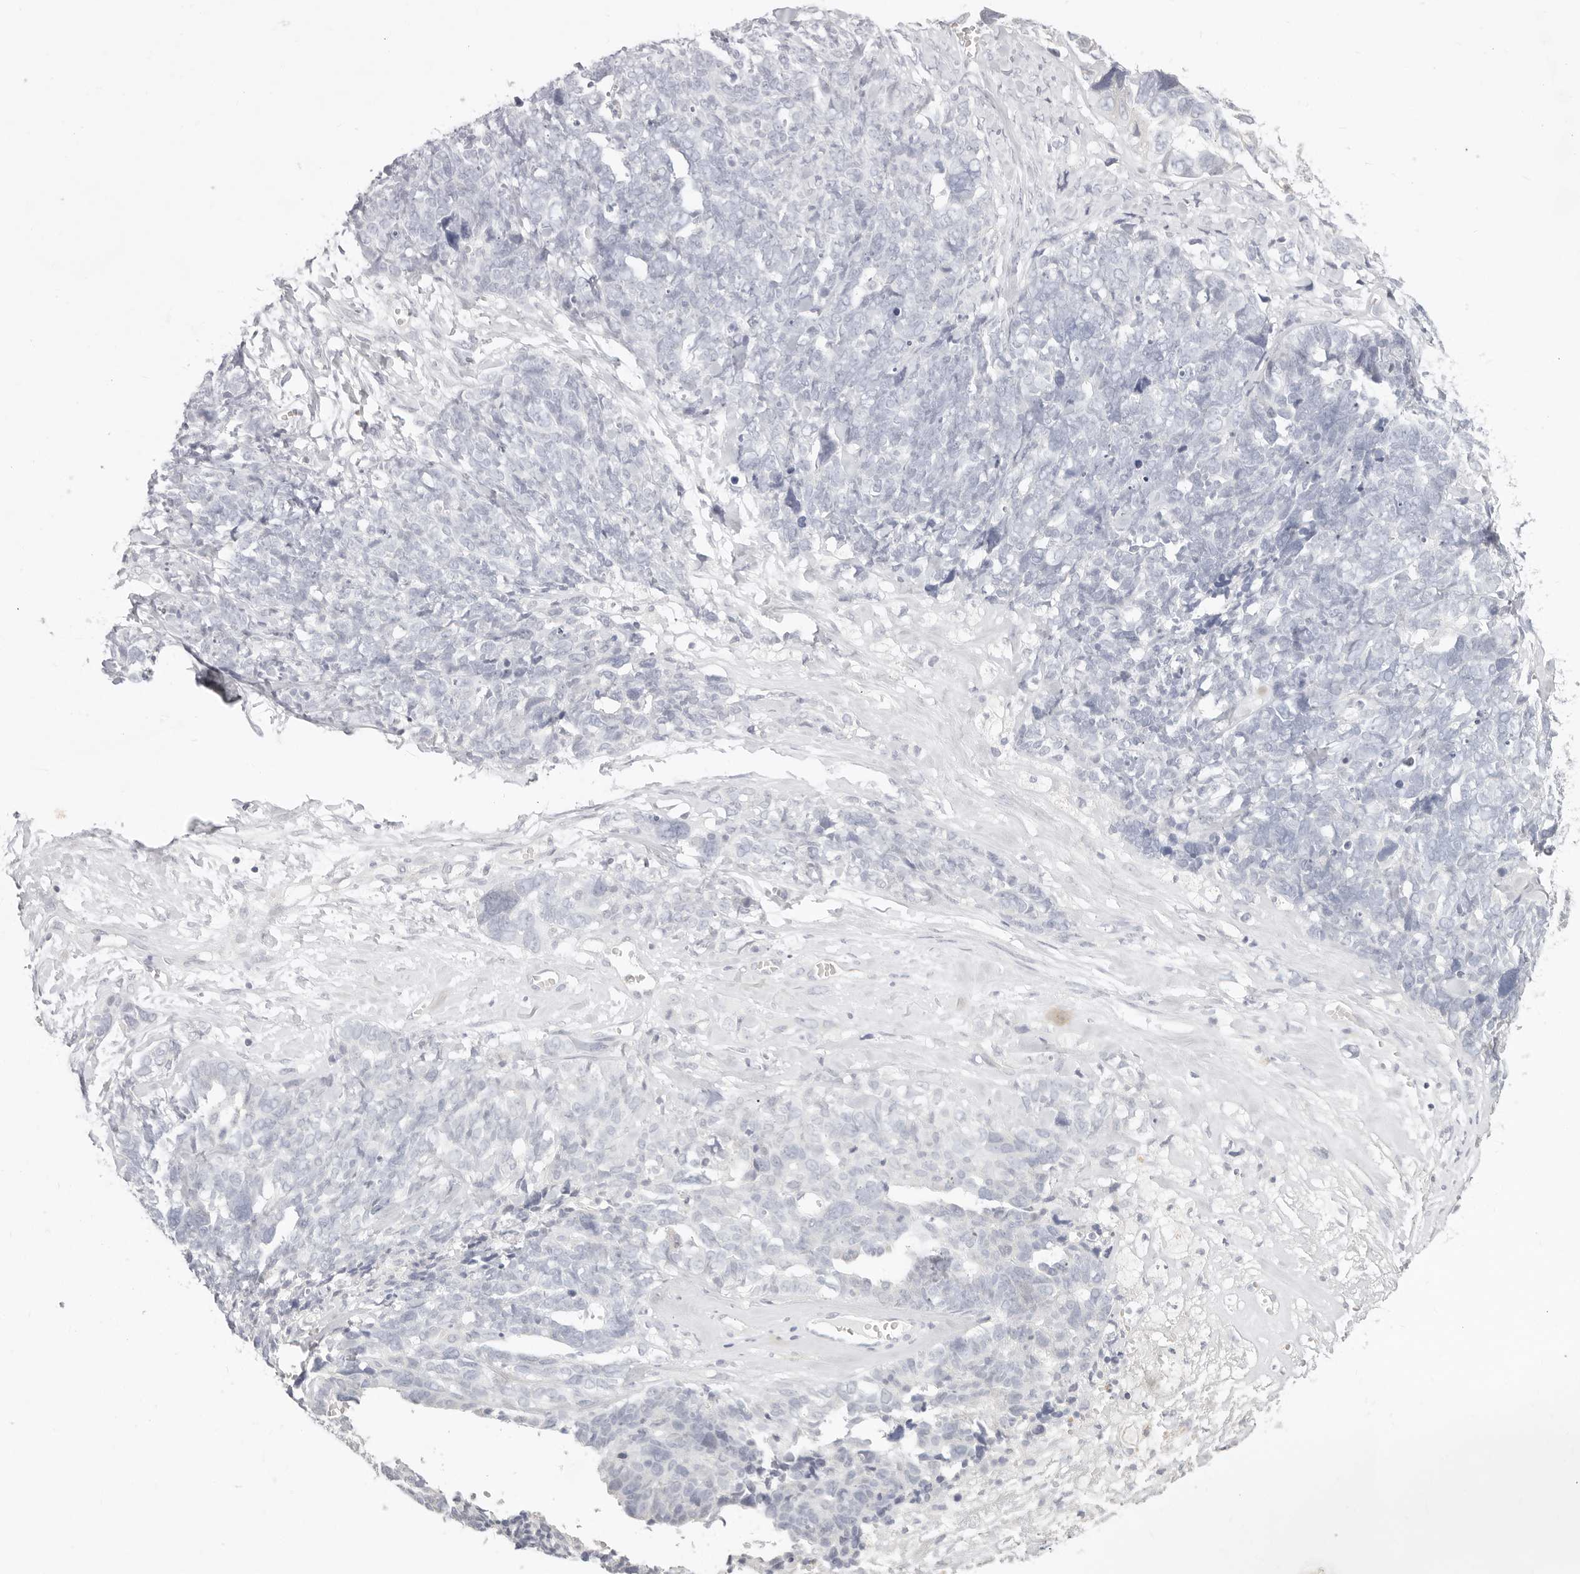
{"staining": {"intensity": "negative", "quantity": "none", "location": "none"}, "tissue": "ovarian cancer", "cell_type": "Tumor cells", "image_type": "cancer", "snomed": [{"axis": "morphology", "description": "Cystadenocarcinoma, serous, NOS"}, {"axis": "topography", "description": "Ovary"}], "caption": "The photomicrograph exhibits no staining of tumor cells in serous cystadenocarcinoma (ovarian). The staining is performed using DAB brown chromogen with nuclei counter-stained in using hematoxylin.", "gene": "ASCL1", "patient": {"sex": "female", "age": 79}}